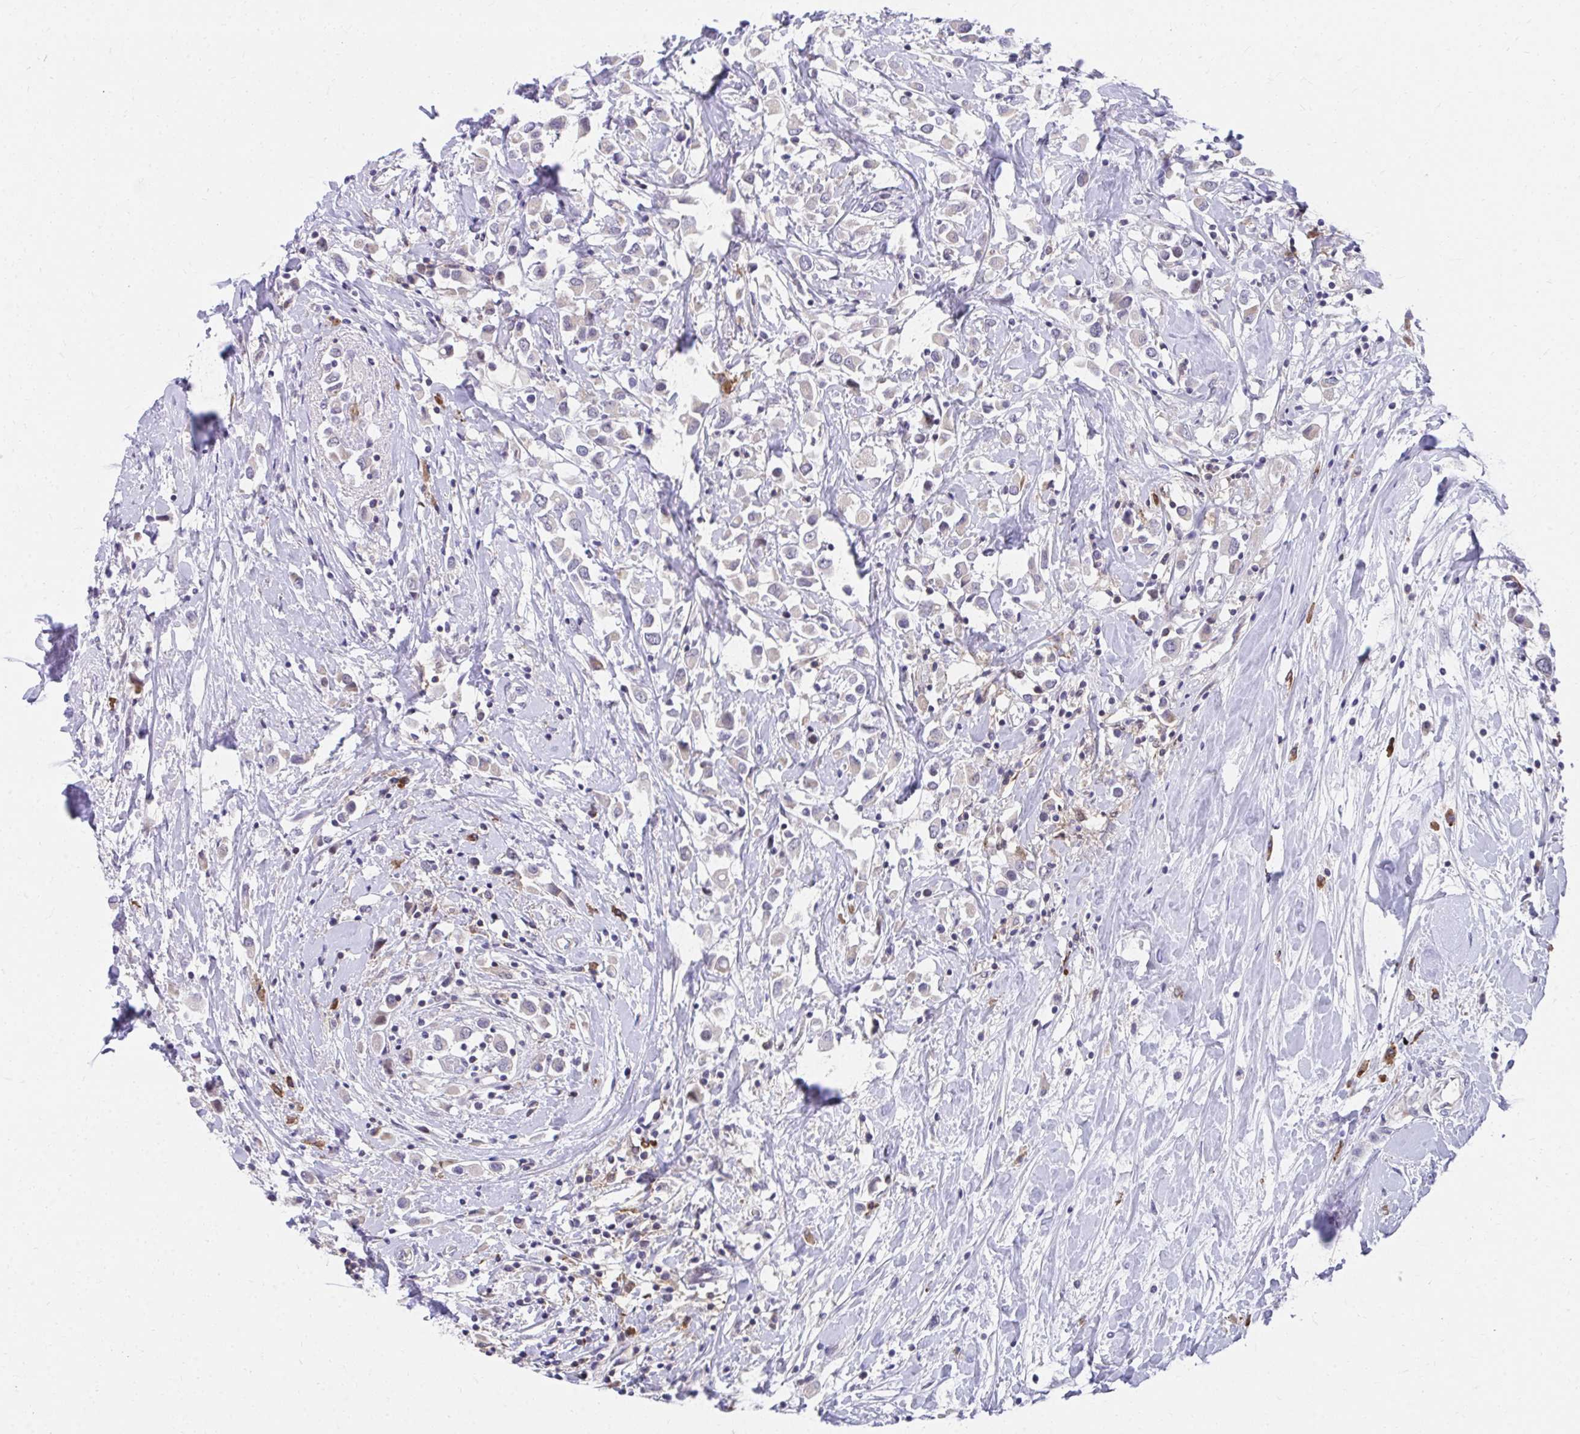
{"staining": {"intensity": "negative", "quantity": "none", "location": "none"}, "tissue": "breast cancer", "cell_type": "Tumor cells", "image_type": "cancer", "snomed": [{"axis": "morphology", "description": "Duct carcinoma"}, {"axis": "topography", "description": "Breast"}], "caption": "DAB immunohistochemical staining of human intraductal carcinoma (breast) shows no significant staining in tumor cells.", "gene": "SLAMF7", "patient": {"sex": "female", "age": 61}}